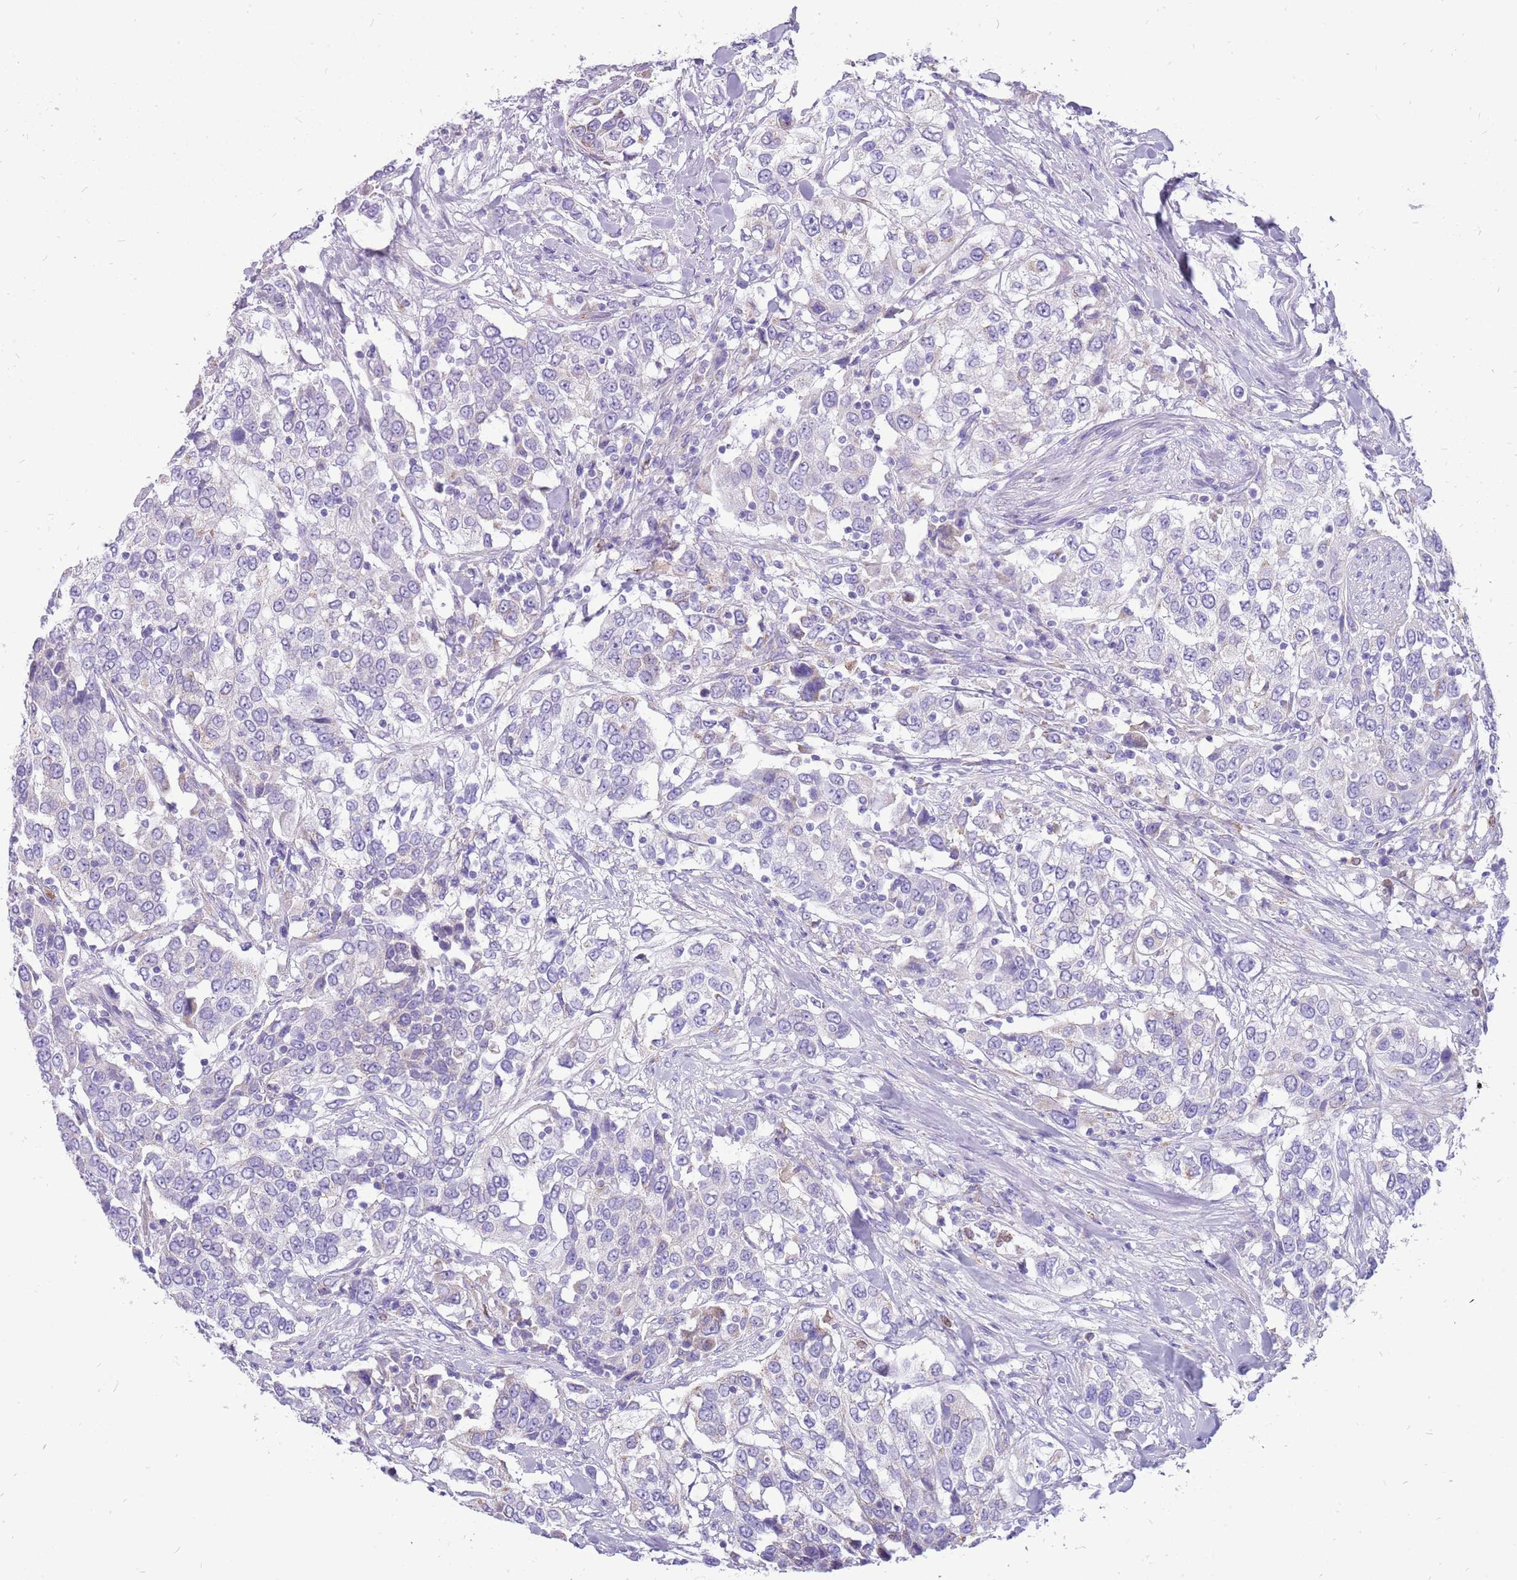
{"staining": {"intensity": "negative", "quantity": "none", "location": "none"}, "tissue": "urothelial cancer", "cell_type": "Tumor cells", "image_type": "cancer", "snomed": [{"axis": "morphology", "description": "Urothelial carcinoma, High grade"}, {"axis": "topography", "description": "Urinary bladder"}], "caption": "There is no significant expression in tumor cells of urothelial cancer.", "gene": "PCNX1", "patient": {"sex": "female", "age": 80}}